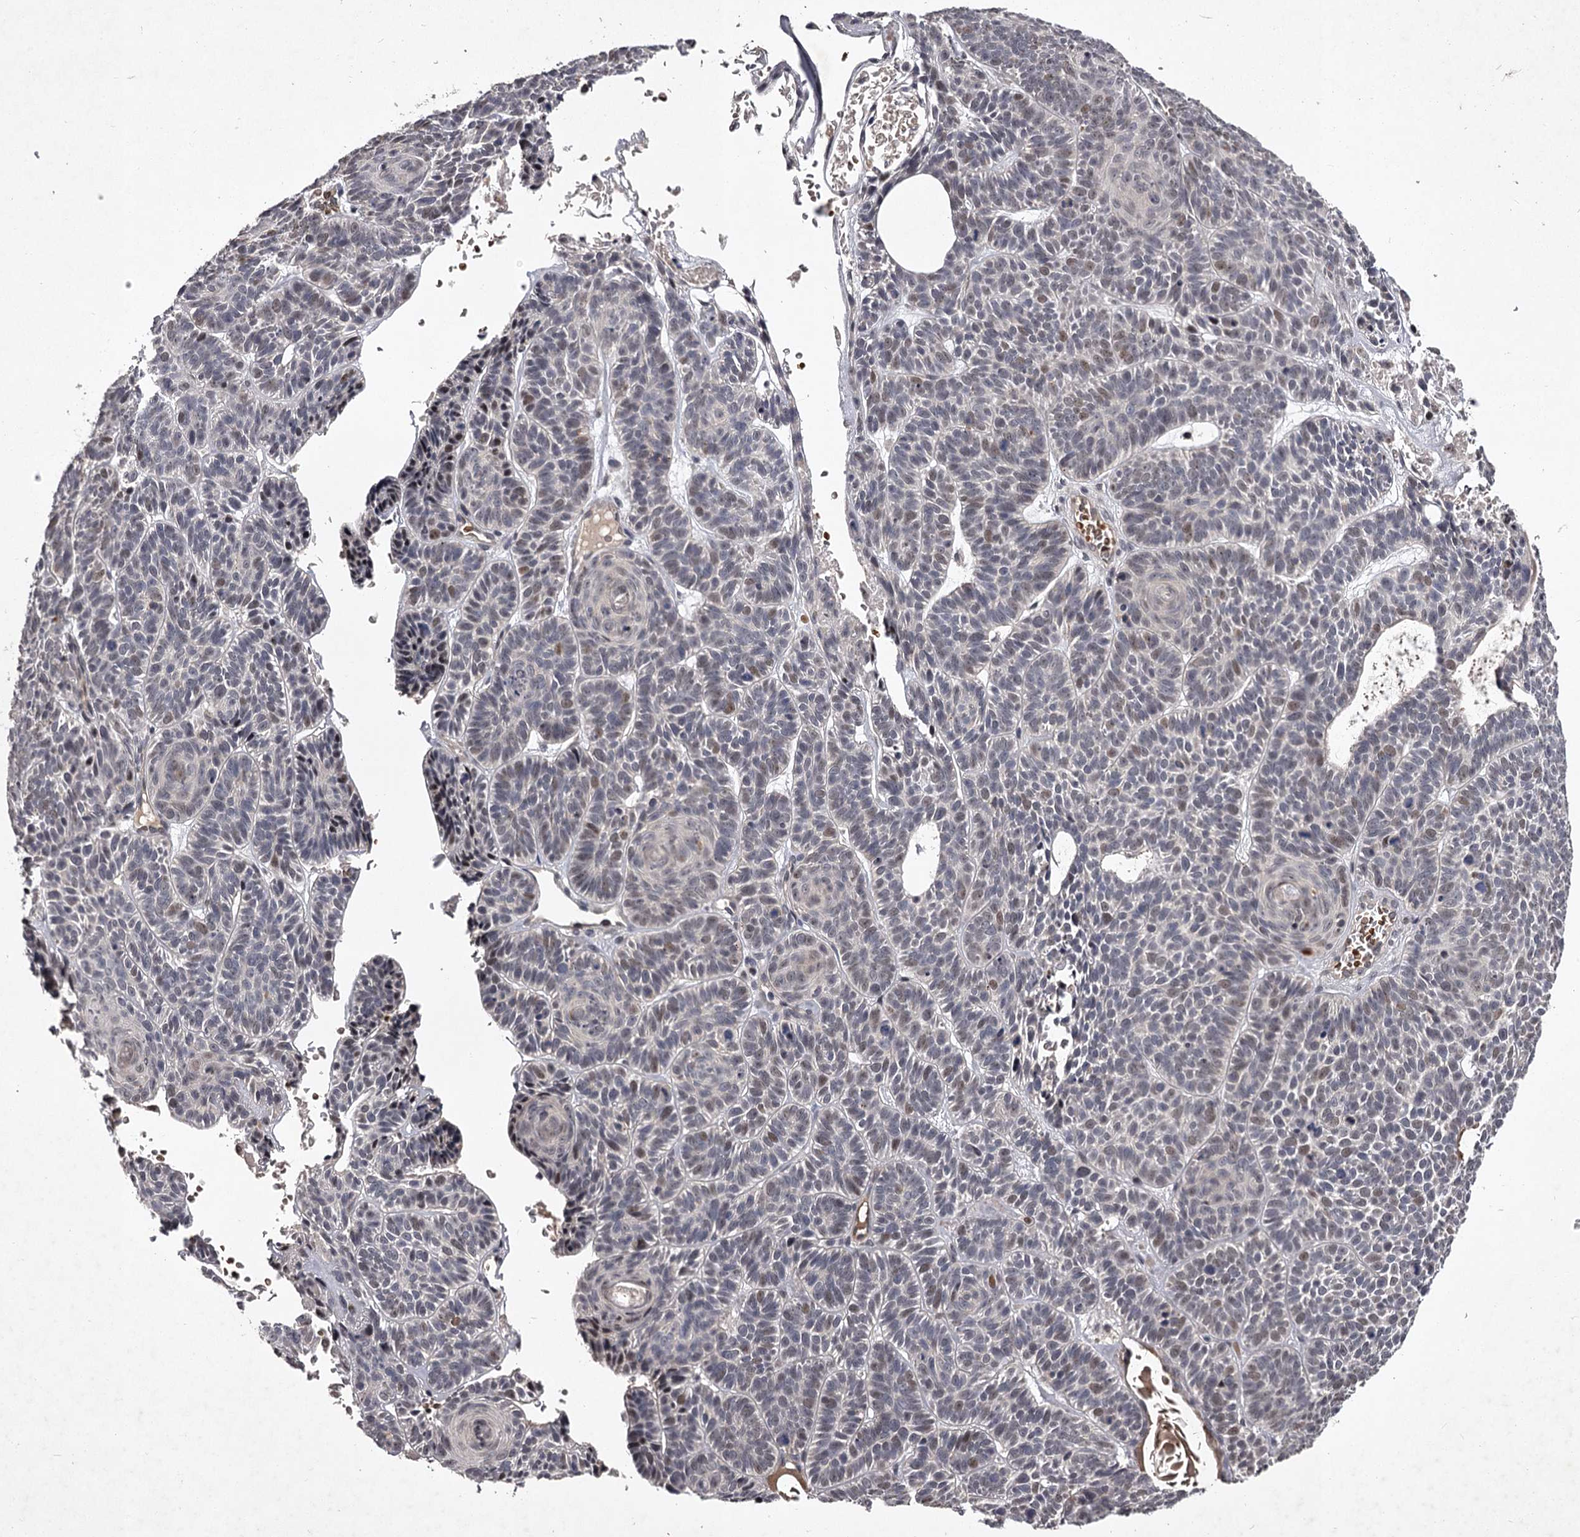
{"staining": {"intensity": "weak", "quantity": "<25%", "location": "nuclear"}, "tissue": "skin cancer", "cell_type": "Tumor cells", "image_type": "cancer", "snomed": [{"axis": "morphology", "description": "Basal cell carcinoma"}, {"axis": "topography", "description": "Skin"}], "caption": "DAB (3,3'-diaminobenzidine) immunohistochemical staining of human skin cancer (basal cell carcinoma) displays no significant positivity in tumor cells.", "gene": "RNF44", "patient": {"sex": "male", "age": 85}}